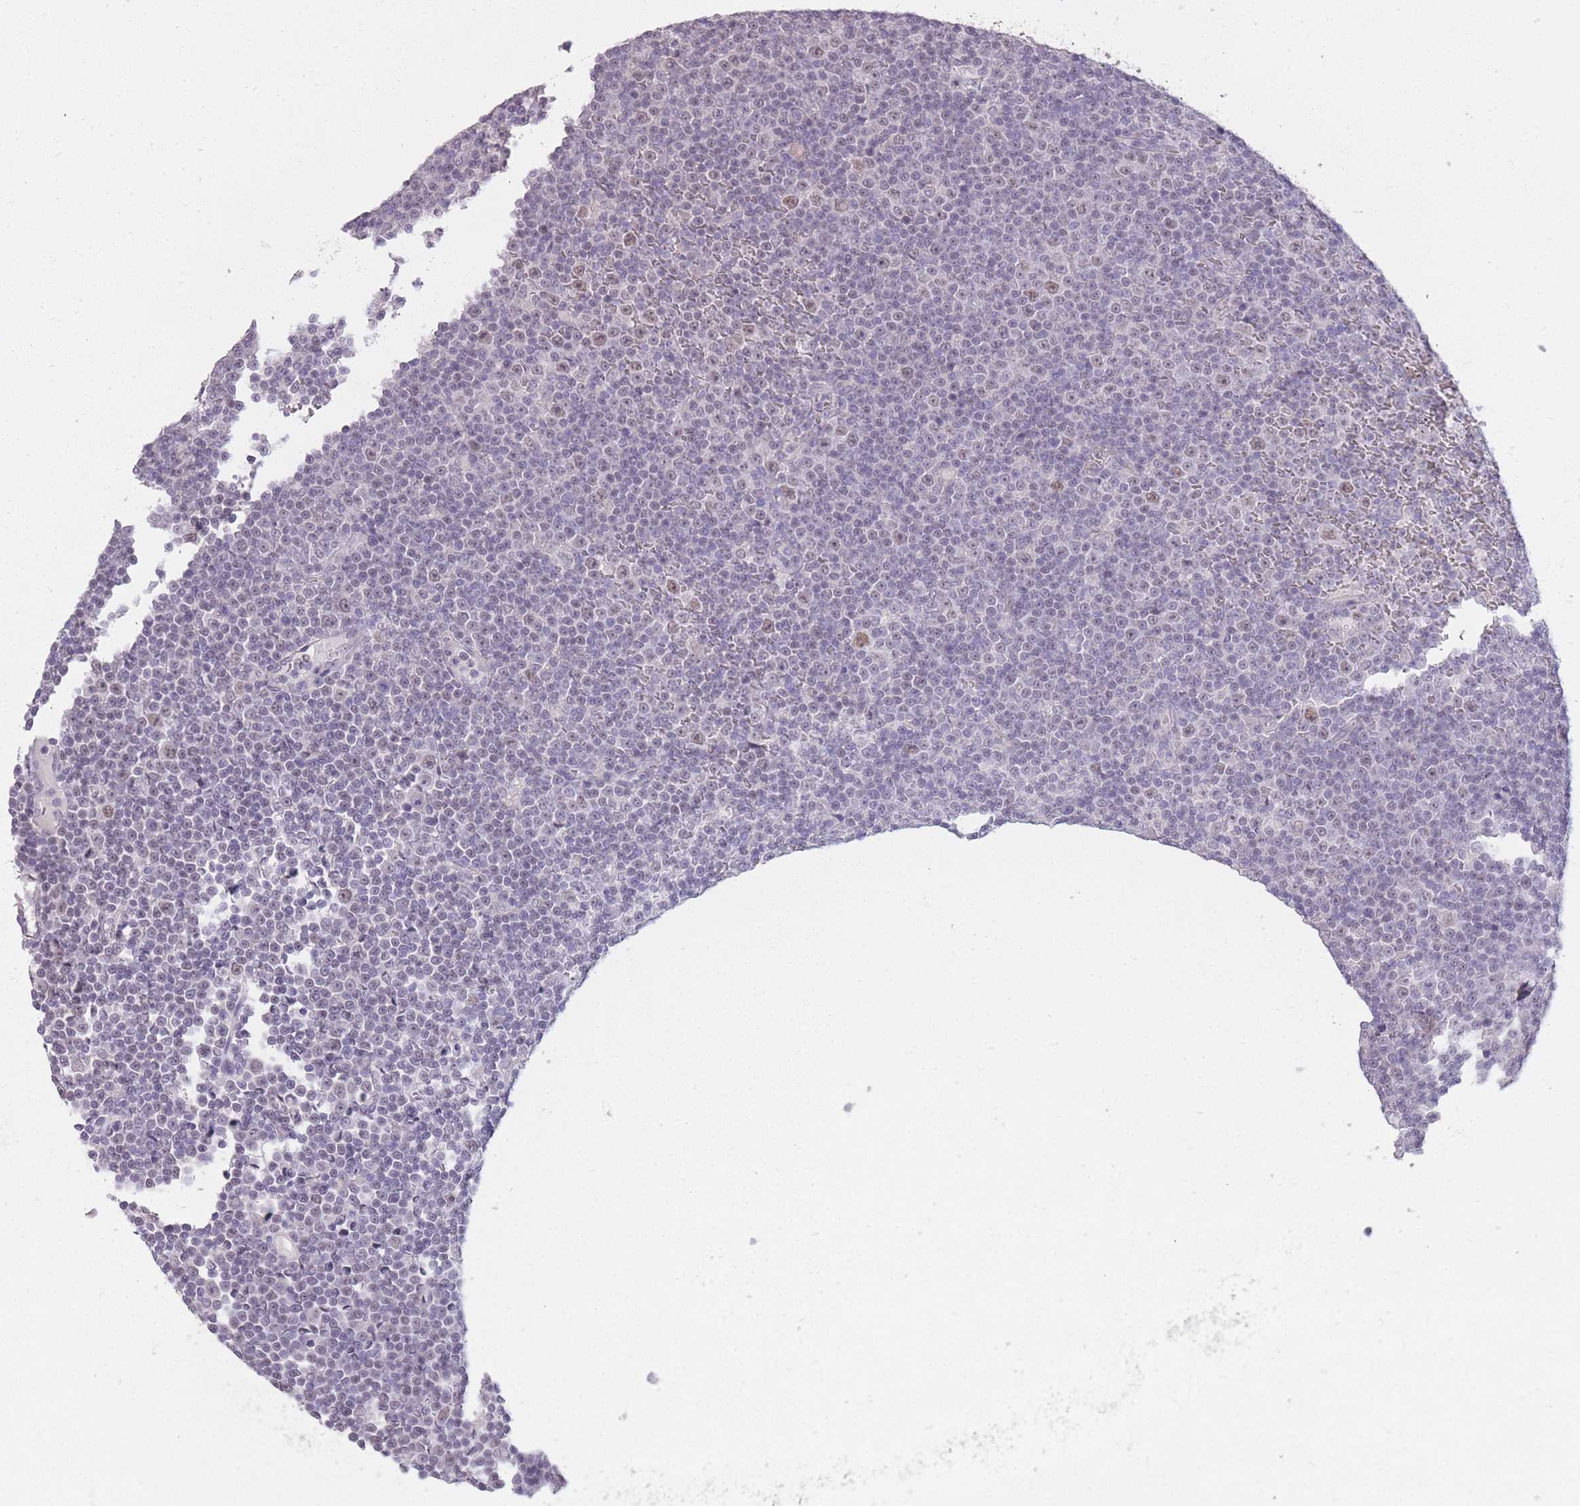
{"staining": {"intensity": "negative", "quantity": "none", "location": "none"}, "tissue": "lymphoma", "cell_type": "Tumor cells", "image_type": "cancer", "snomed": [{"axis": "morphology", "description": "Malignant lymphoma, non-Hodgkin's type, Low grade"}, {"axis": "topography", "description": "Lymph node"}], "caption": "This is an IHC histopathology image of human lymphoma. There is no staining in tumor cells.", "gene": "ZBTB24", "patient": {"sex": "female", "age": 67}}